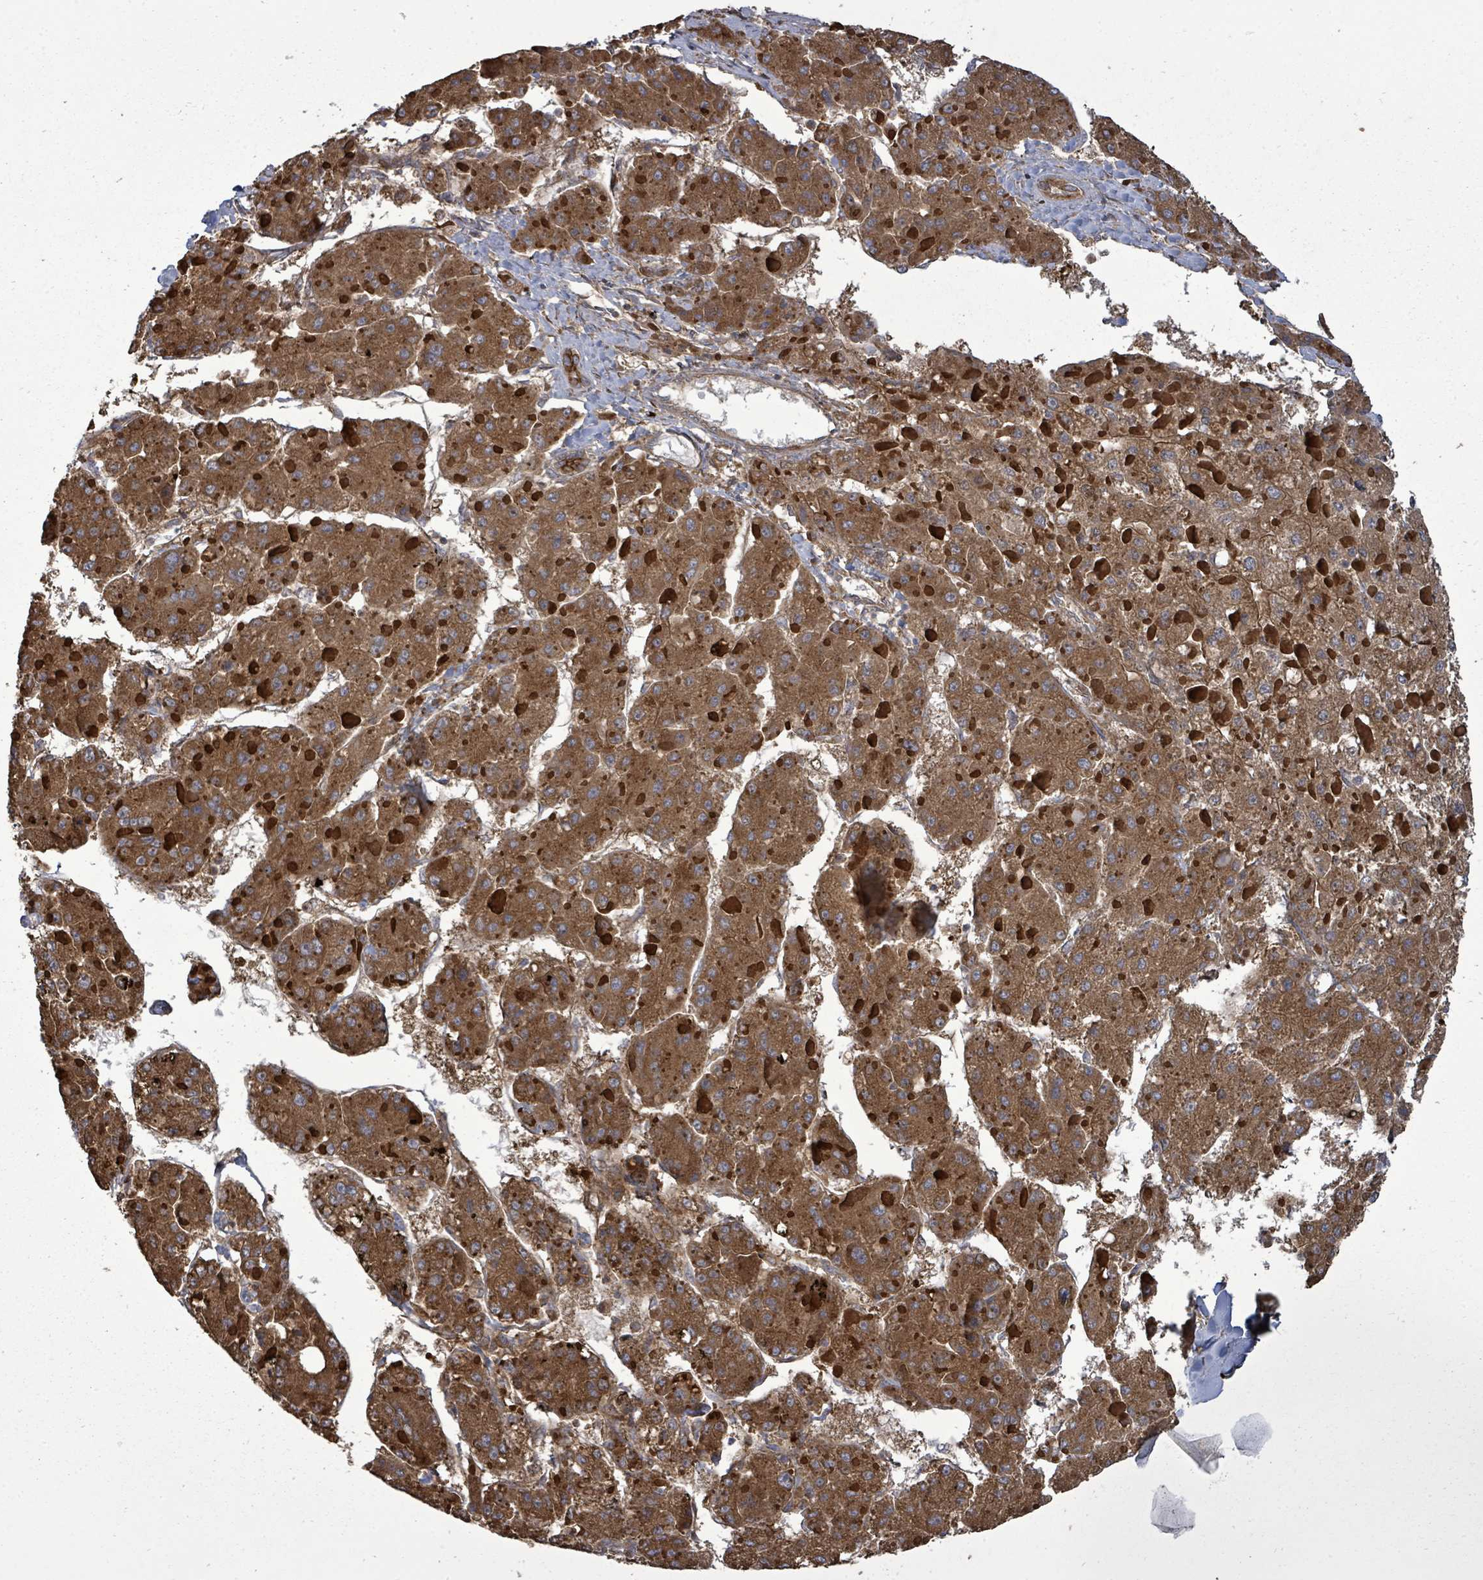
{"staining": {"intensity": "moderate", "quantity": ">75%", "location": "cytoplasmic/membranous"}, "tissue": "liver cancer", "cell_type": "Tumor cells", "image_type": "cancer", "snomed": [{"axis": "morphology", "description": "Carcinoma, Hepatocellular, NOS"}, {"axis": "topography", "description": "Liver"}], "caption": "This is an image of immunohistochemistry staining of liver cancer, which shows moderate staining in the cytoplasmic/membranous of tumor cells.", "gene": "EIF3C", "patient": {"sex": "female", "age": 73}}